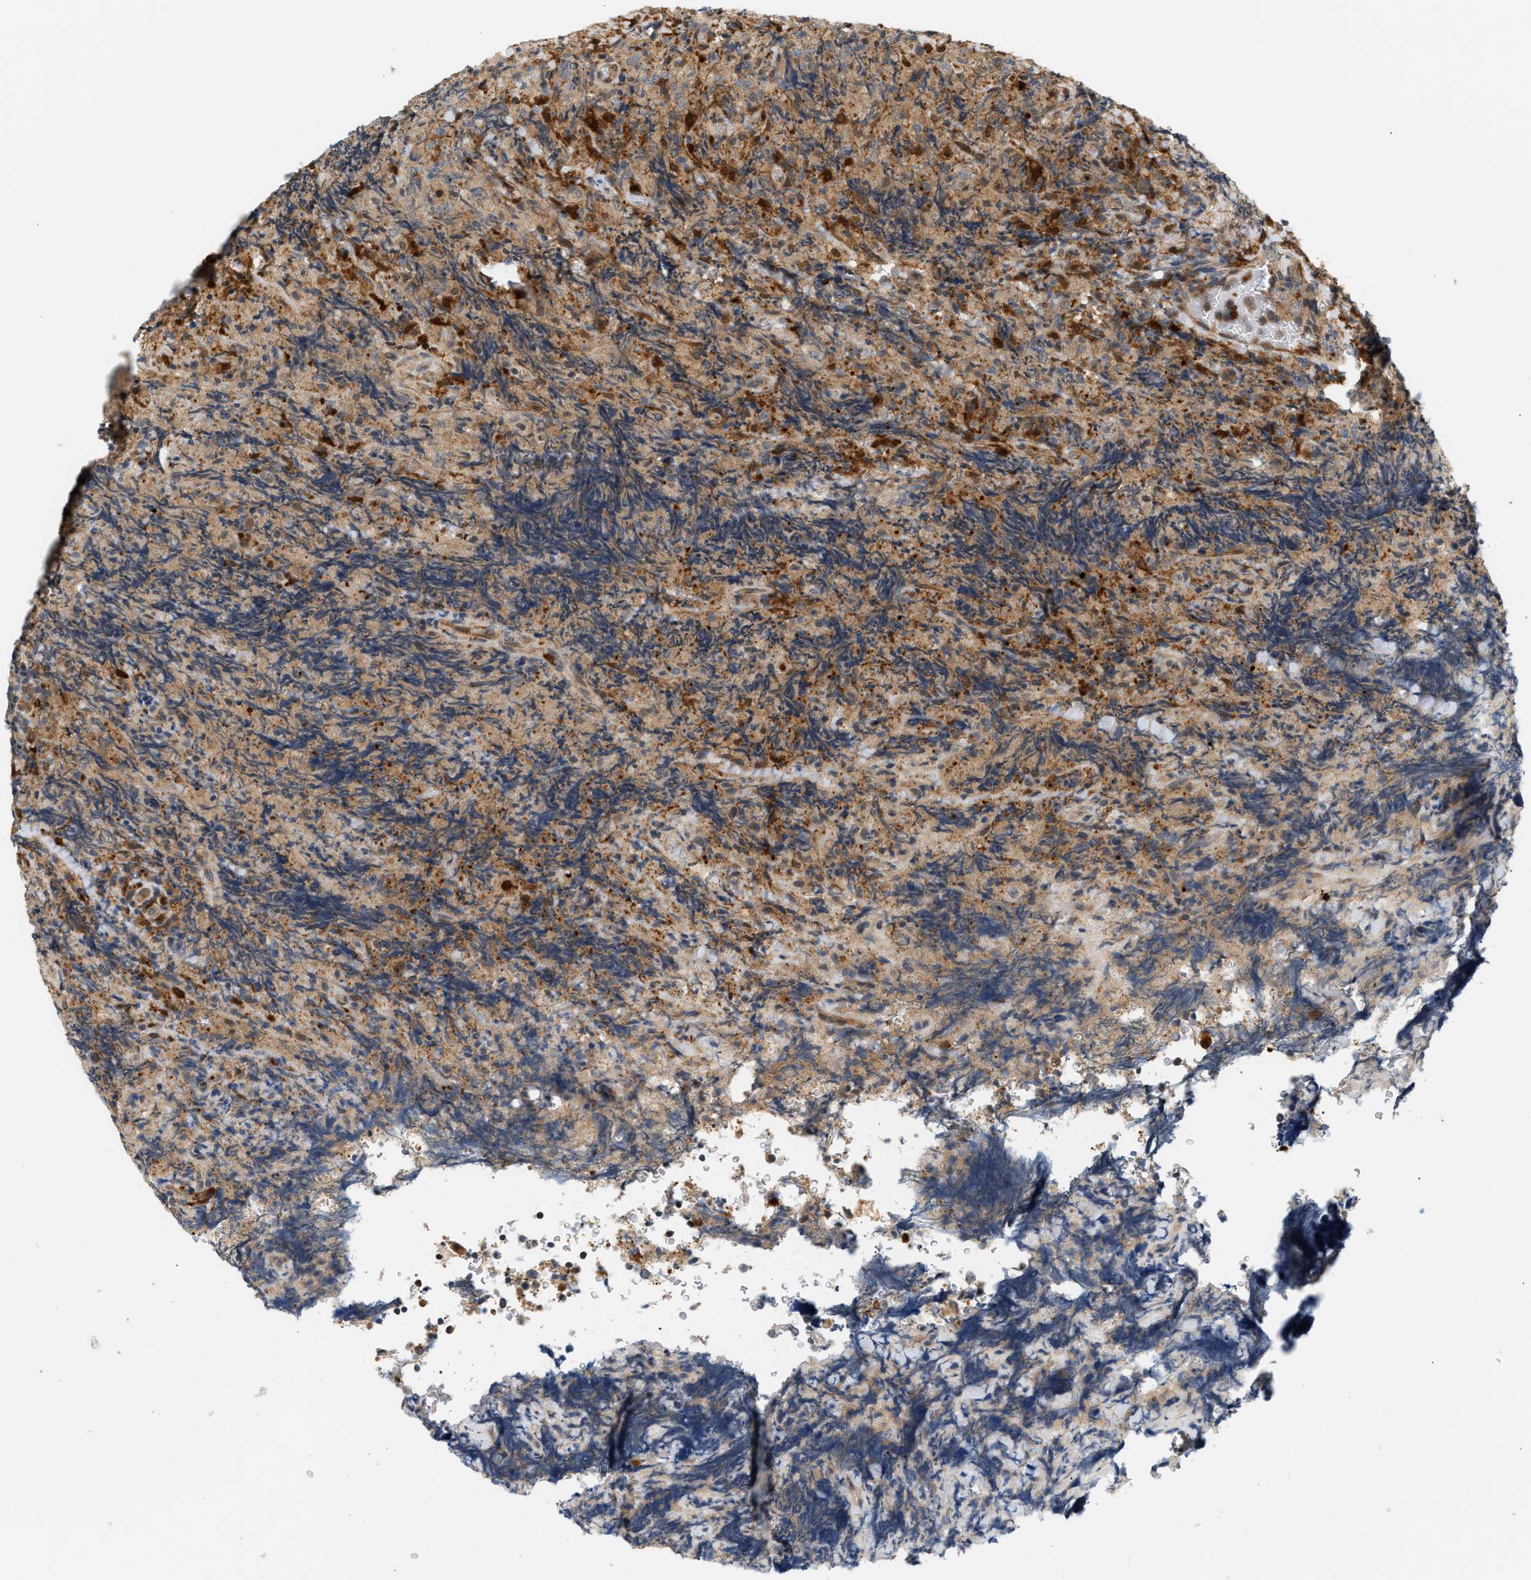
{"staining": {"intensity": "weak", "quantity": ">75%", "location": "cytoplasmic/membranous"}, "tissue": "lymphoma", "cell_type": "Tumor cells", "image_type": "cancer", "snomed": [{"axis": "morphology", "description": "Malignant lymphoma, non-Hodgkin's type, High grade"}, {"axis": "topography", "description": "Tonsil"}], "caption": "Malignant lymphoma, non-Hodgkin's type (high-grade) stained with DAB (3,3'-diaminobenzidine) immunohistochemistry (IHC) reveals low levels of weak cytoplasmic/membranous expression in about >75% of tumor cells.", "gene": "PYCARD", "patient": {"sex": "female", "age": 36}}